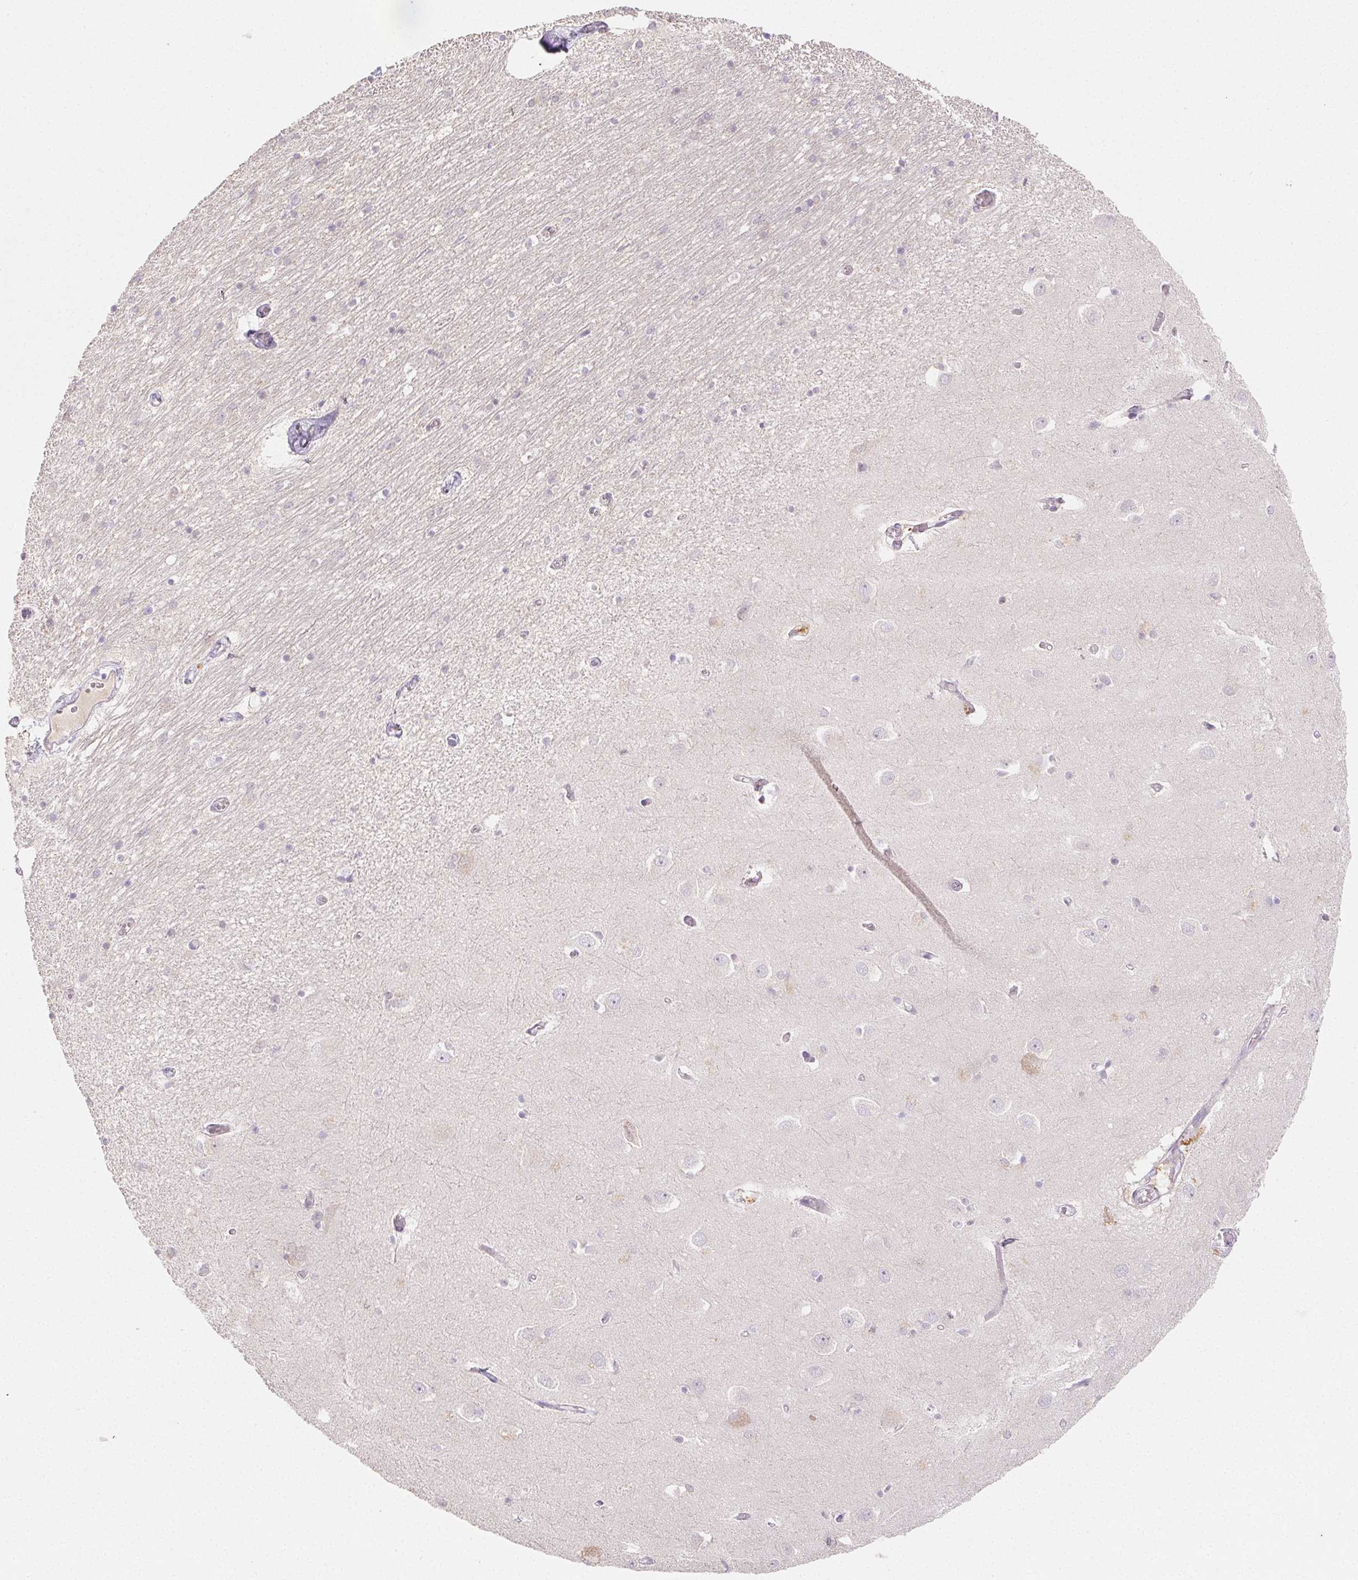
{"staining": {"intensity": "negative", "quantity": "none", "location": "none"}, "tissue": "caudate", "cell_type": "Glial cells", "image_type": "normal", "snomed": [{"axis": "morphology", "description": "Normal tissue, NOS"}, {"axis": "topography", "description": "Lateral ventricle wall"}, {"axis": "topography", "description": "Hippocampus"}], "caption": "An image of caudate stained for a protein displays no brown staining in glial cells.", "gene": "ACVR1B", "patient": {"sex": "female", "age": 63}}